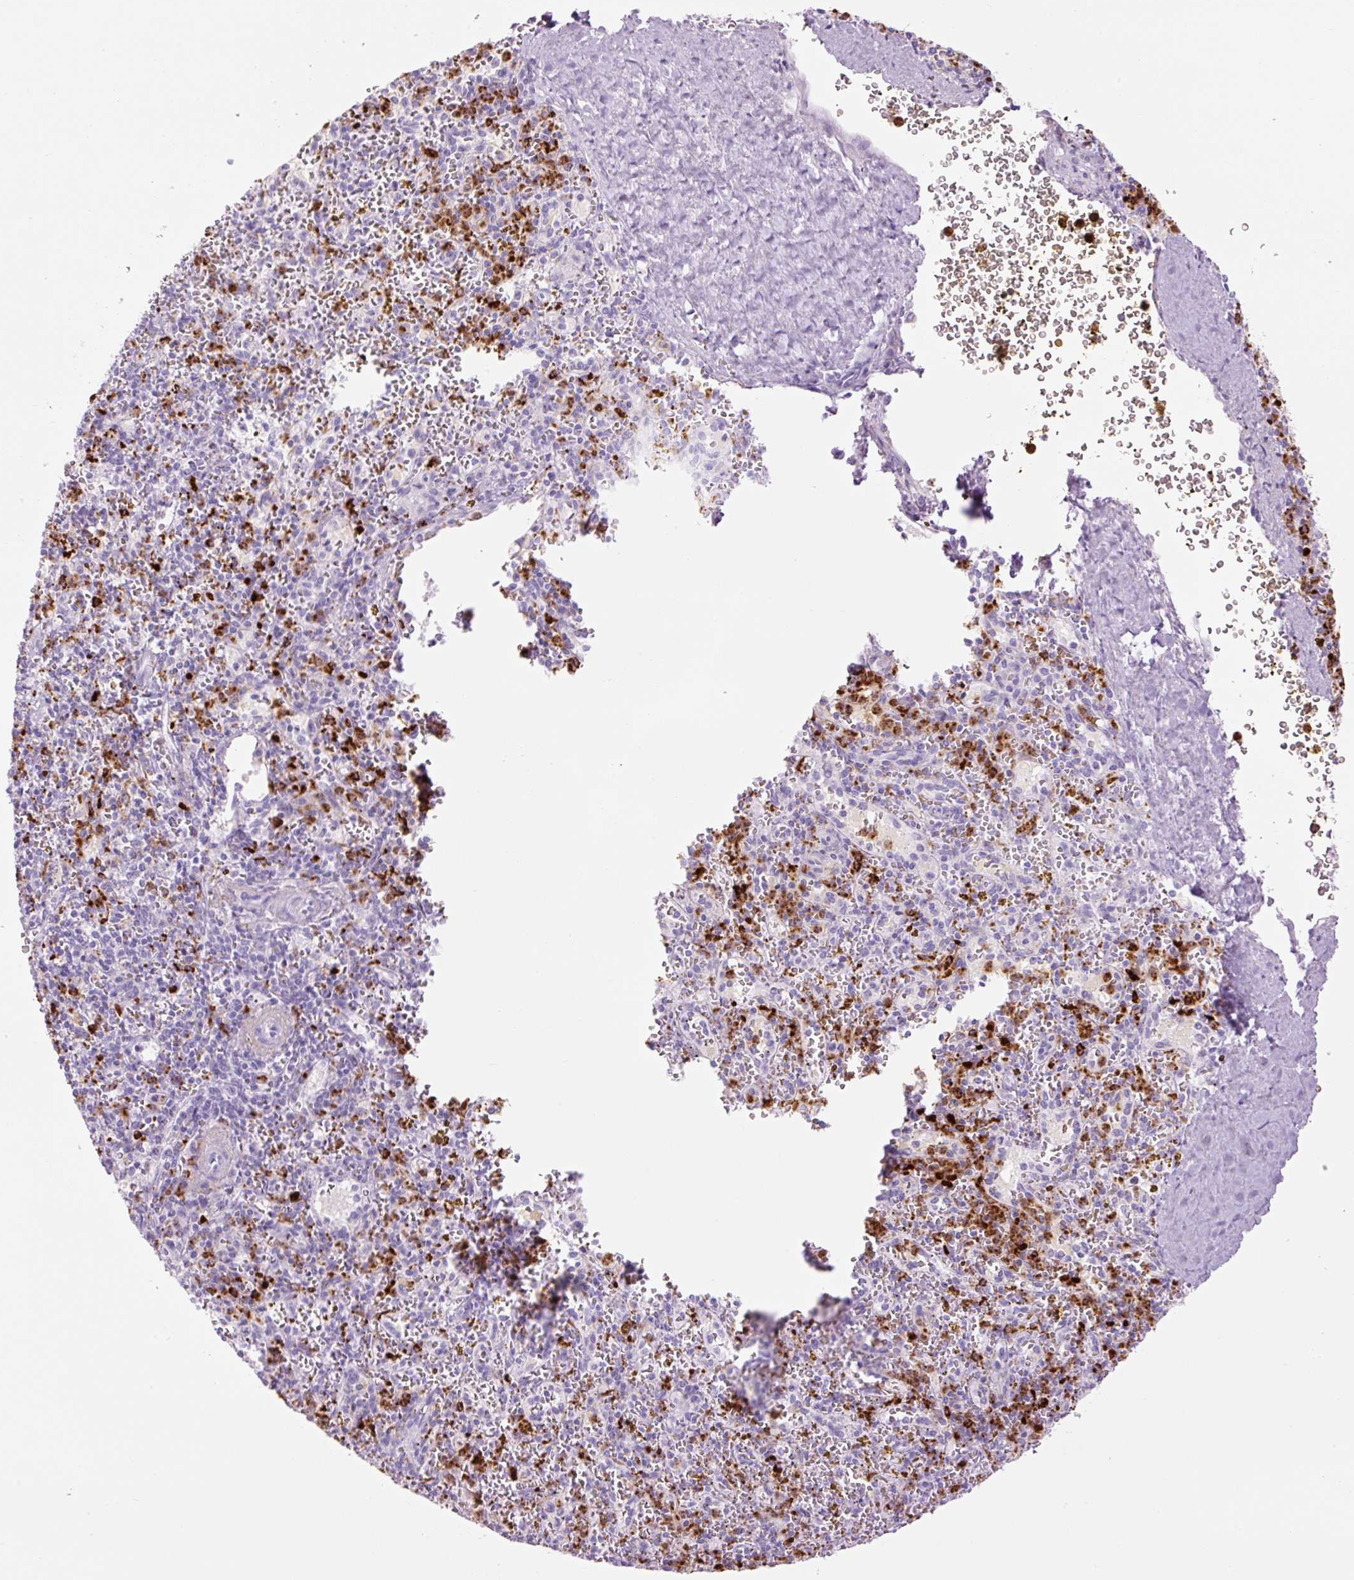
{"staining": {"intensity": "strong", "quantity": "<25%", "location": "cytoplasmic/membranous"}, "tissue": "spleen", "cell_type": "Cells in red pulp", "image_type": "normal", "snomed": [{"axis": "morphology", "description": "Normal tissue, NOS"}, {"axis": "topography", "description": "Spleen"}], "caption": "Immunohistochemistry (DAB) staining of benign human spleen shows strong cytoplasmic/membranous protein staining in approximately <25% of cells in red pulp. The protein is shown in brown color, while the nuclei are stained blue.", "gene": "LYZ", "patient": {"sex": "male", "age": 57}}